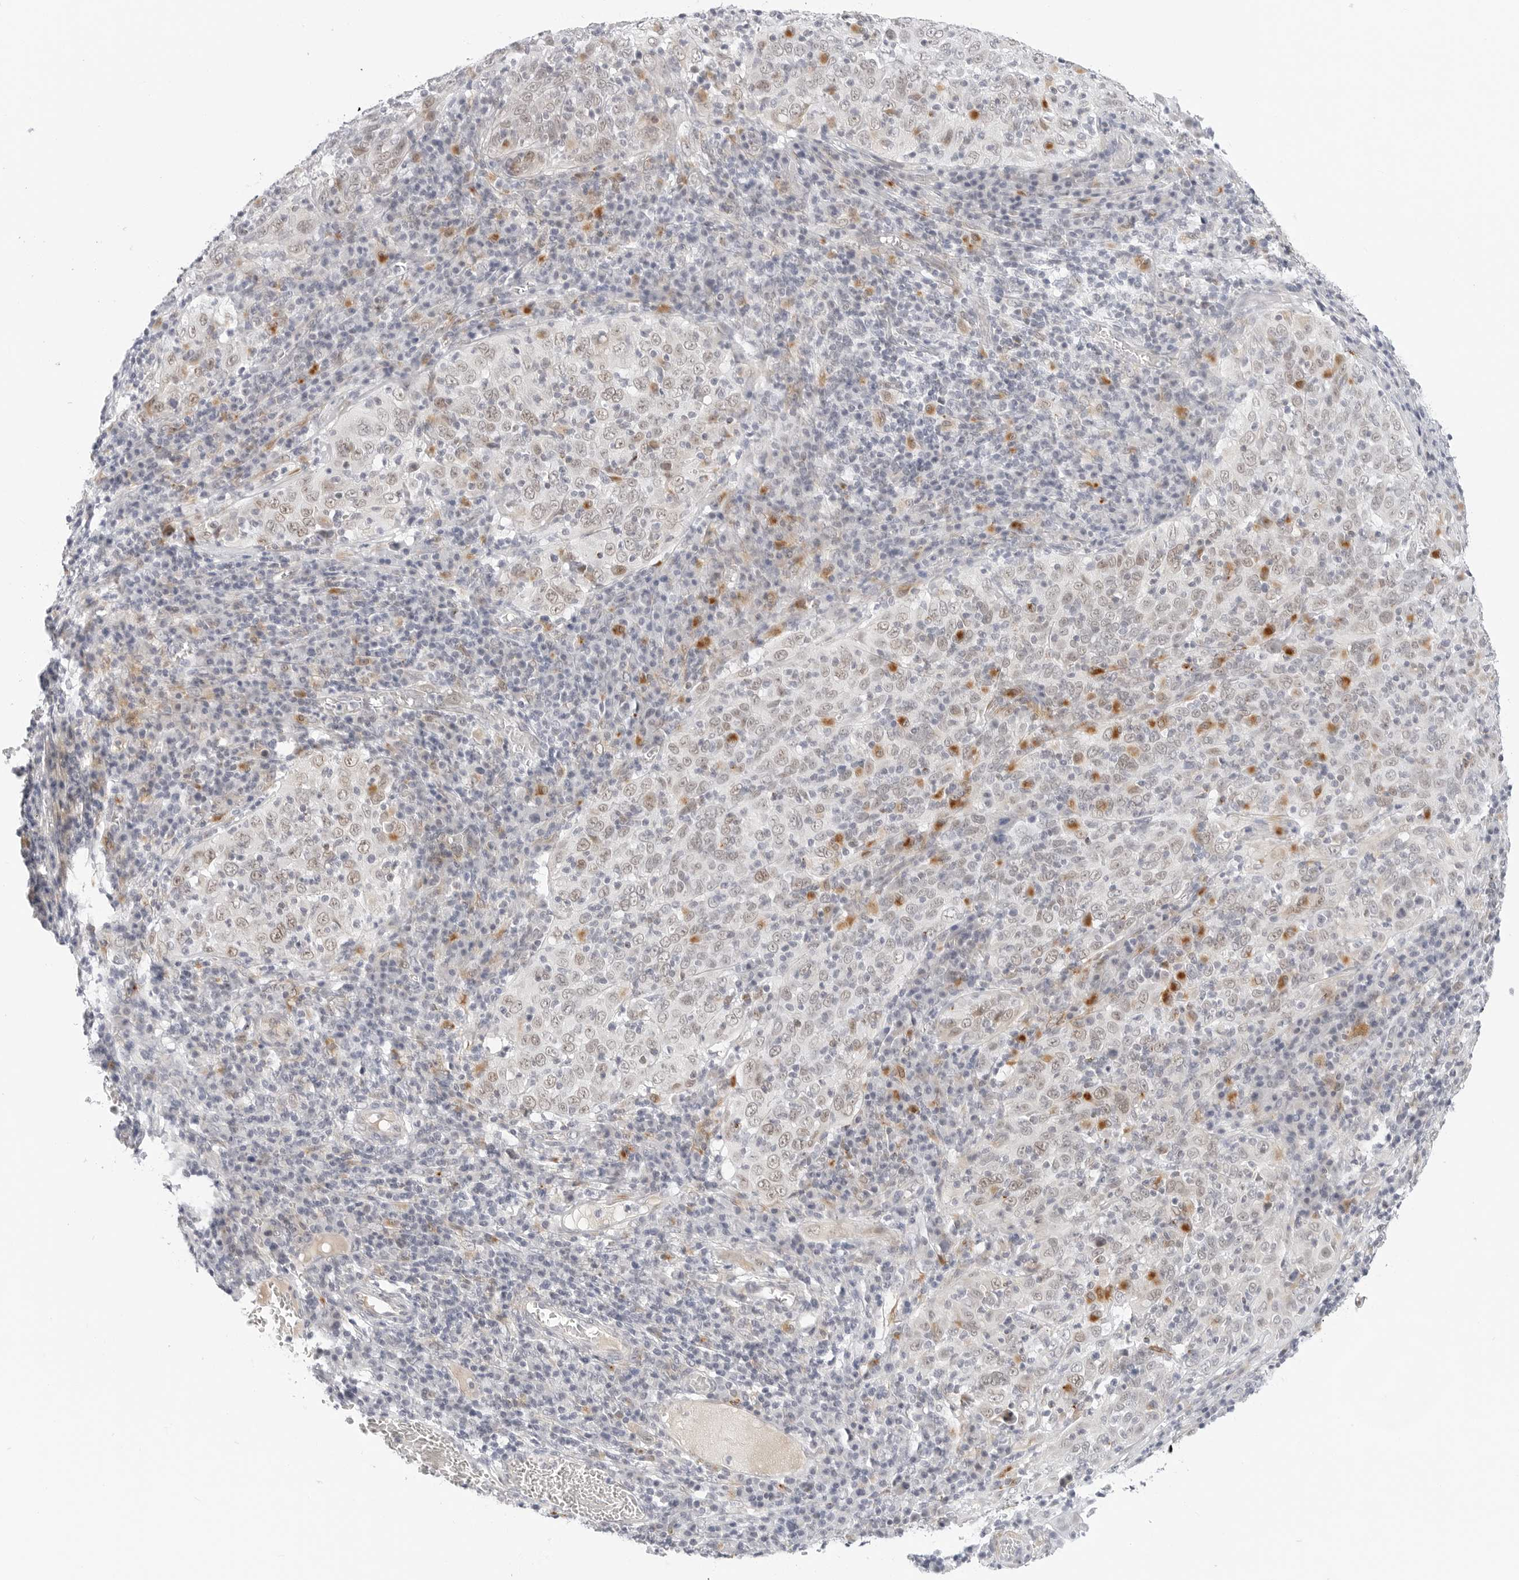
{"staining": {"intensity": "weak", "quantity": "<25%", "location": "nuclear"}, "tissue": "cervical cancer", "cell_type": "Tumor cells", "image_type": "cancer", "snomed": [{"axis": "morphology", "description": "Squamous cell carcinoma, NOS"}, {"axis": "topography", "description": "Cervix"}], "caption": "IHC photomicrograph of neoplastic tissue: human squamous cell carcinoma (cervical) stained with DAB displays no significant protein expression in tumor cells. (Stains: DAB IHC with hematoxylin counter stain, Microscopy: brightfield microscopy at high magnification).", "gene": "TSEN2", "patient": {"sex": "female", "age": 46}}